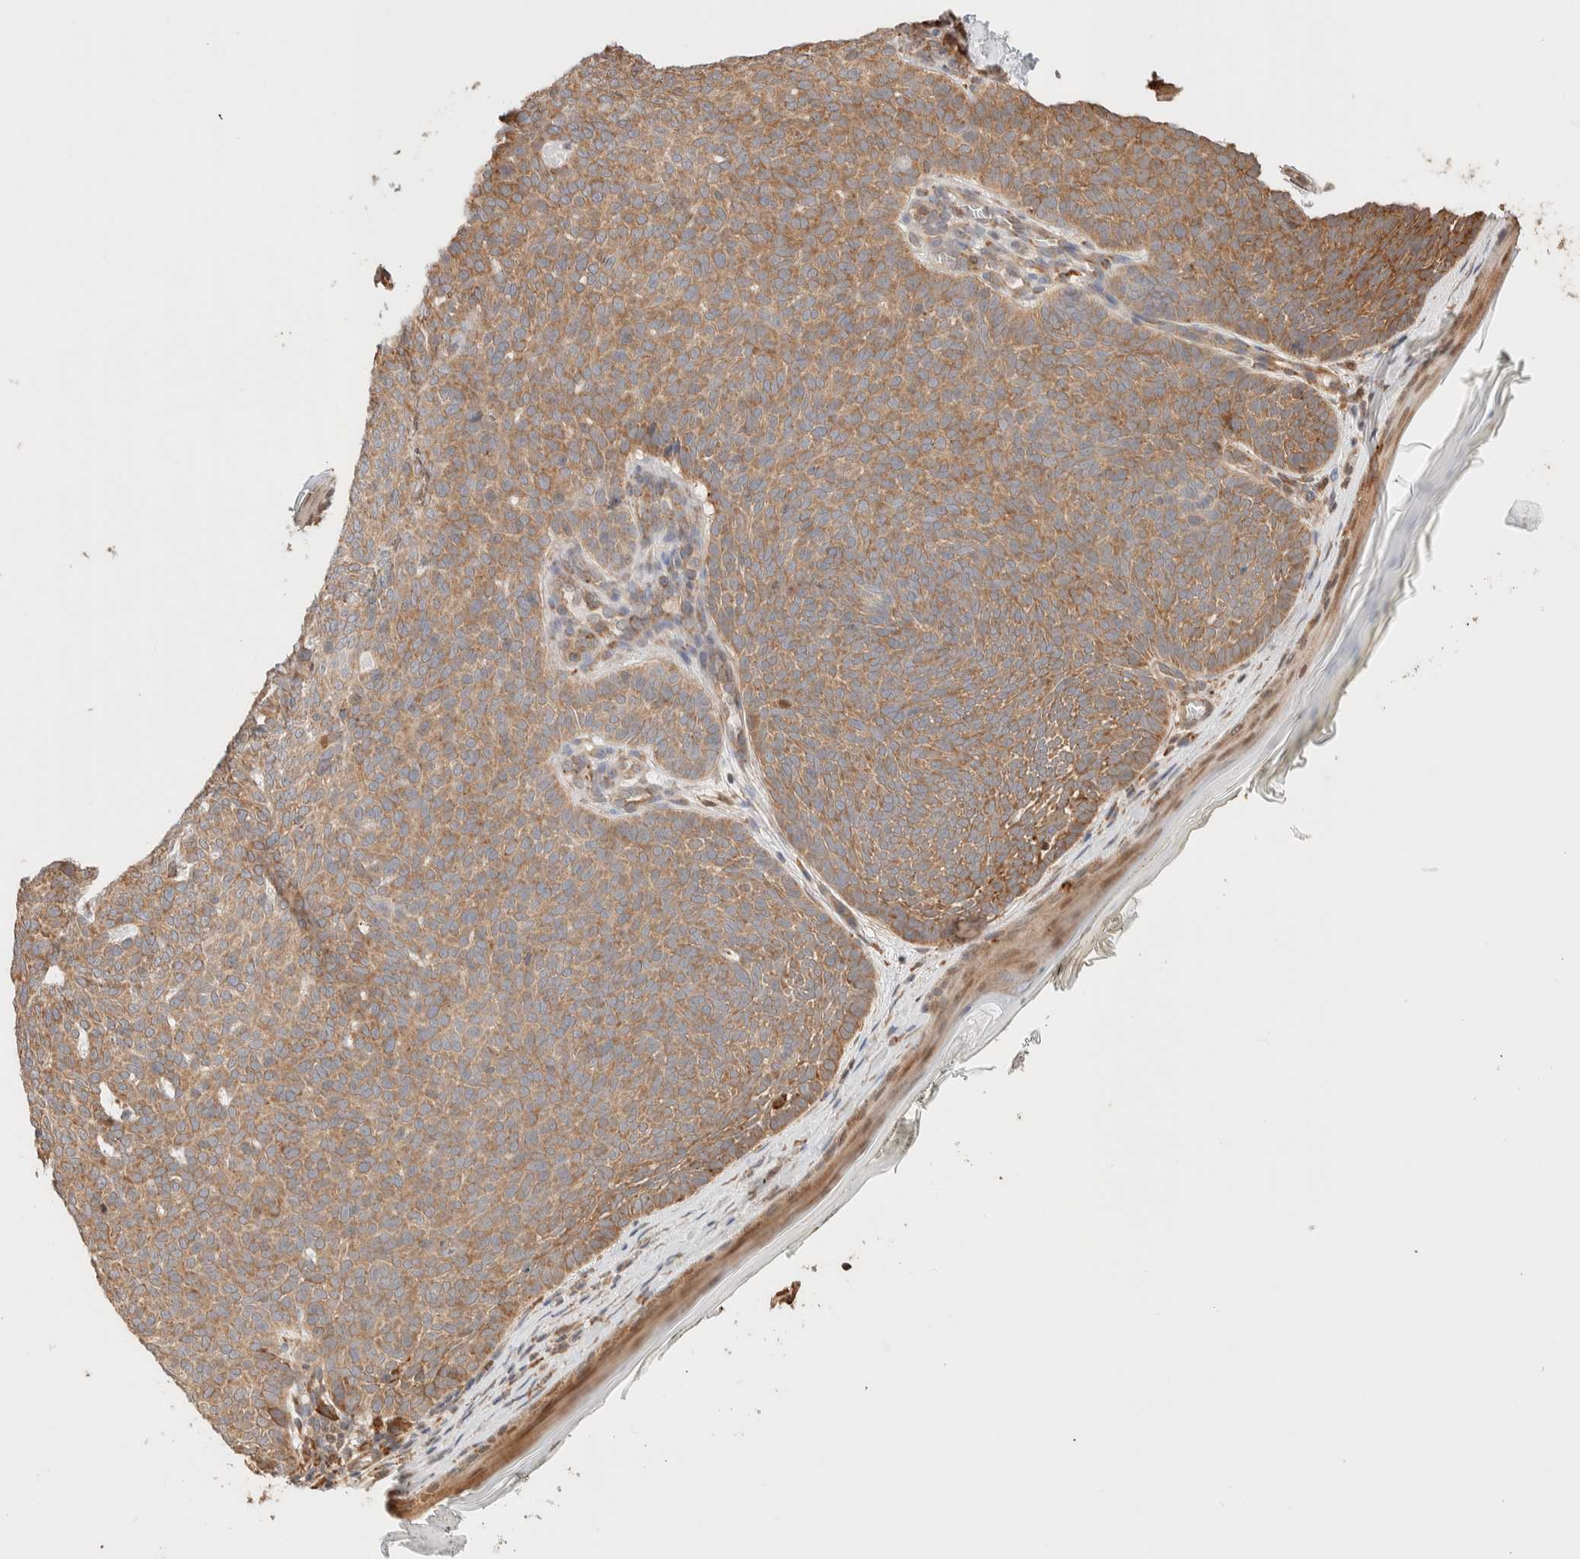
{"staining": {"intensity": "moderate", "quantity": ">75%", "location": "cytoplasmic/membranous"}, "tissue": "skin cancer", "cell_type": "Tumor cells", "image_type": "cancer", "snomed": [{"axis": "morphology", "description": "Basal cell carcinoma"}, {"axis": "topography", "description": "Skin"}], "caption": "An immunohistochemistry (IHC) image of tumor tissue is shown. Protein staining in brown highlights moderate cytoplasmic/membranous positivity in basal cell carcinoma (skin) within tumor cells.", "gene": "INTS1", "patient": {"sex": "male", "age": 61}}